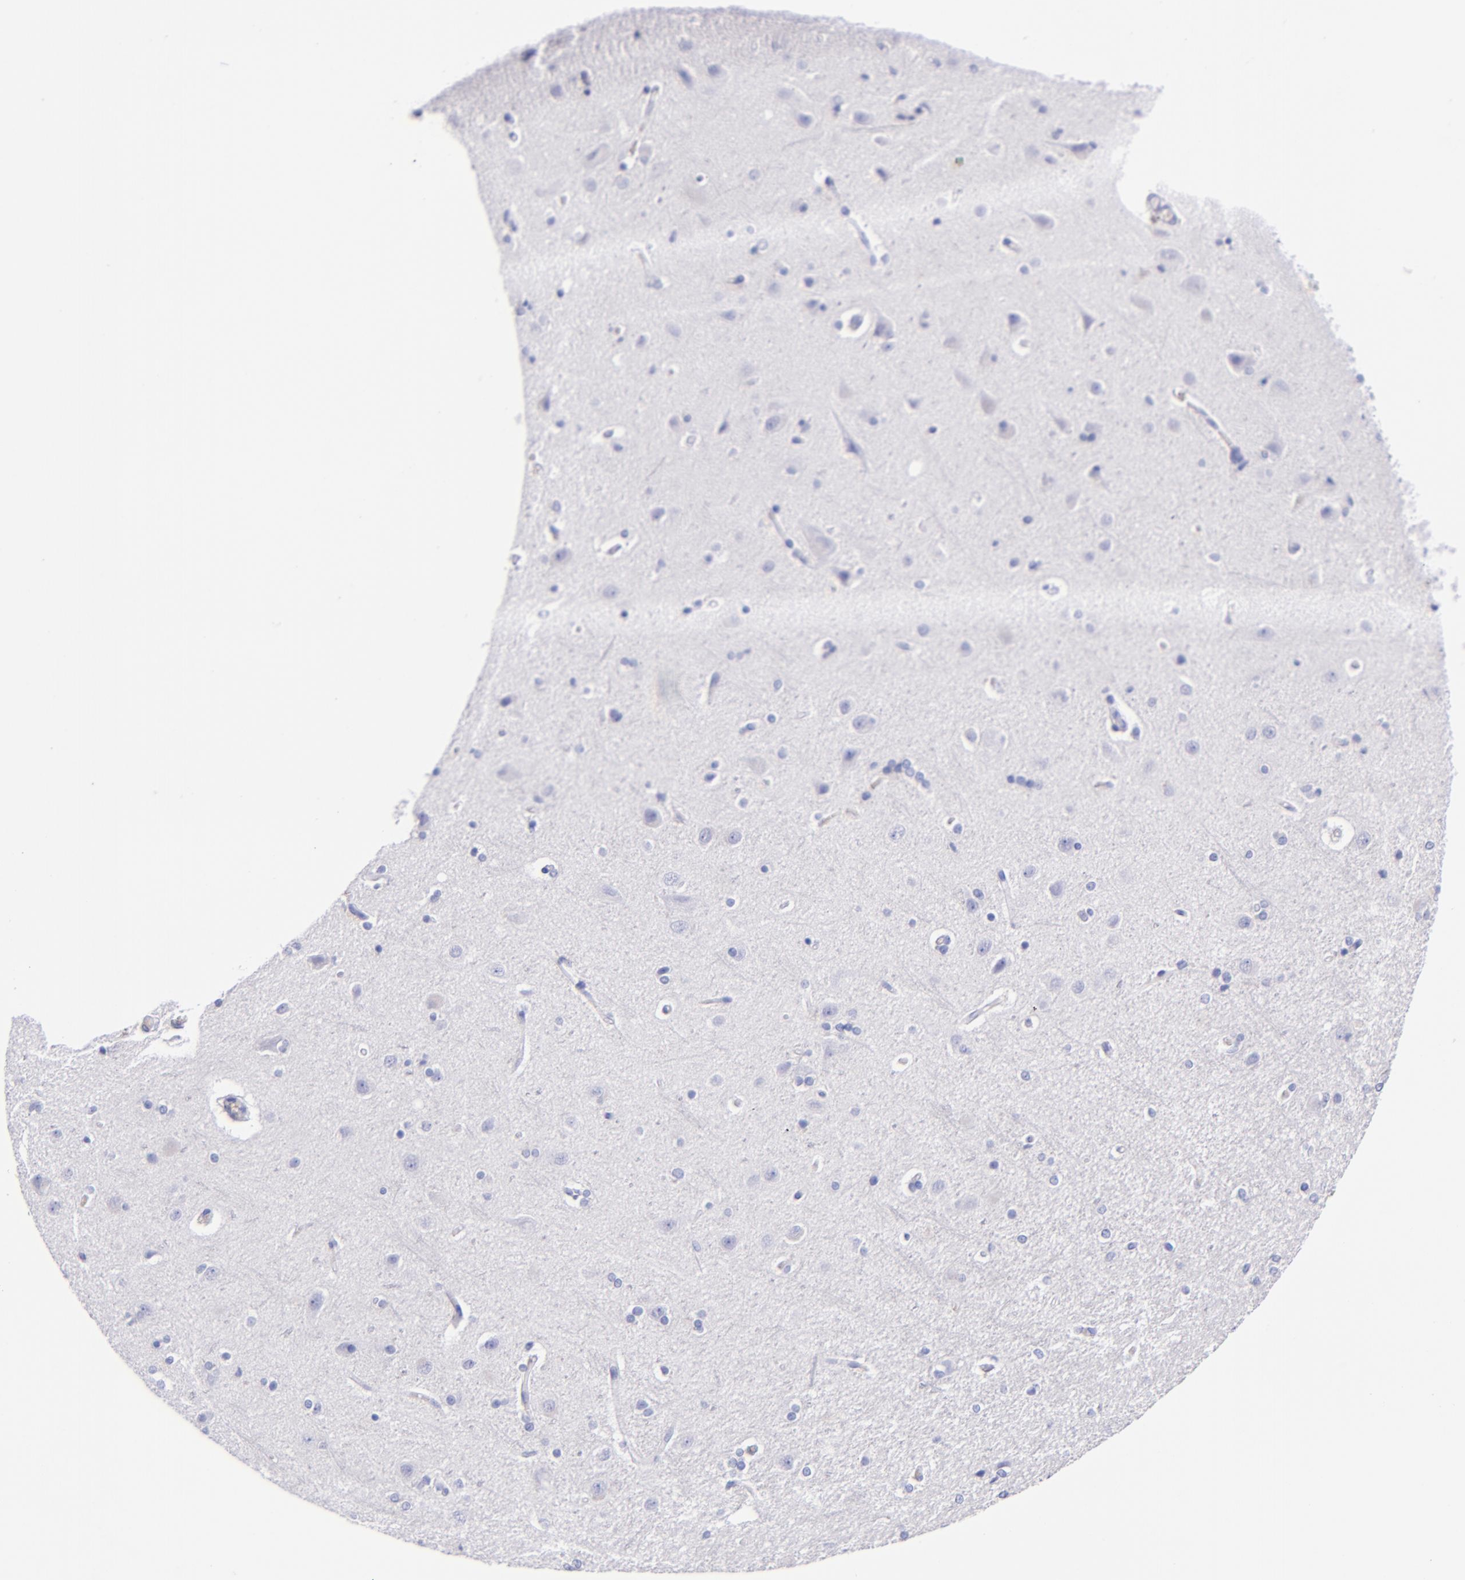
{"staining": {"intensity": "negative", "quantity": "none", "location": "none"}, "tissue": "cerebral cortex", "cell_type": "Endothelial cells", "image_type": "normal", "snomed": [{"axis": "morphology", "description": "Normal tissue, NOS"}, {"axis": "topography", "description": "Cerebral cortex"}], "caption": "Immunohistochemical staining of unremarkable cerebral cortex reveals no significant staining in endothelial cells.", "gene": "LAG3", "patient": {"sex": "female", "age": 54}}